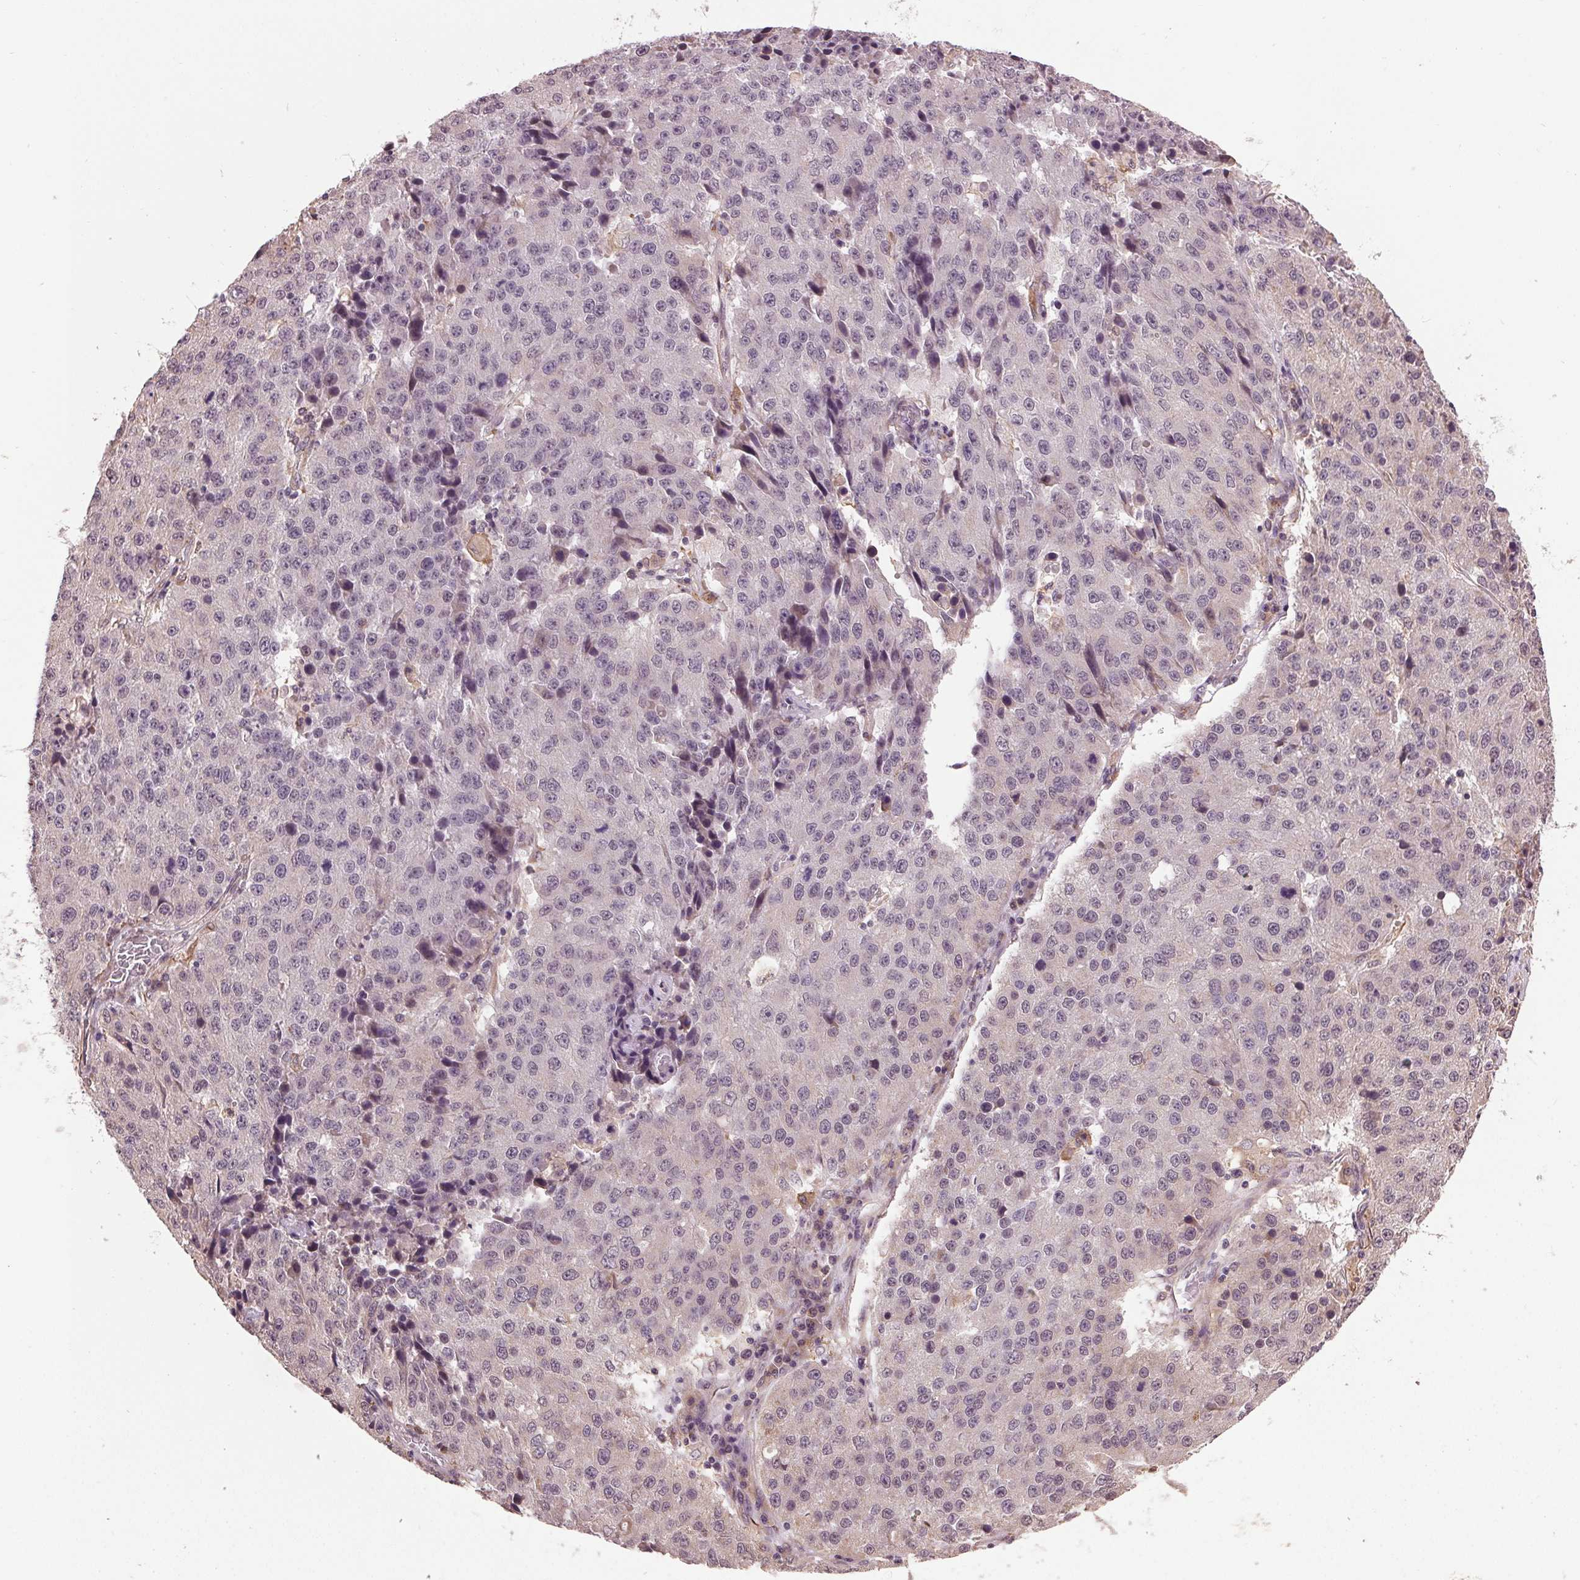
{"staining": {"intensity": "negative", "quantity": "none", "location": "none"}, "tissue": "stomach cancer", "cell_type": "Tumor cells", "image_type": "cancer", "snomed": [{"axis": "morphology", "description": "Adenocarcinoma, NOS"}, {"axis": "topography", "description": "Stomach"}], "caption": "Immunohistochemical staining of stomach cancer (adenocarcinoma) displays no significant expression in tumor cells. The staining is performed using DAB brown chromogen with nuclei counter-stained in using hematoxylin.", "gene": "BSDC1", "patient": {"sex": "male", "age": 71}}